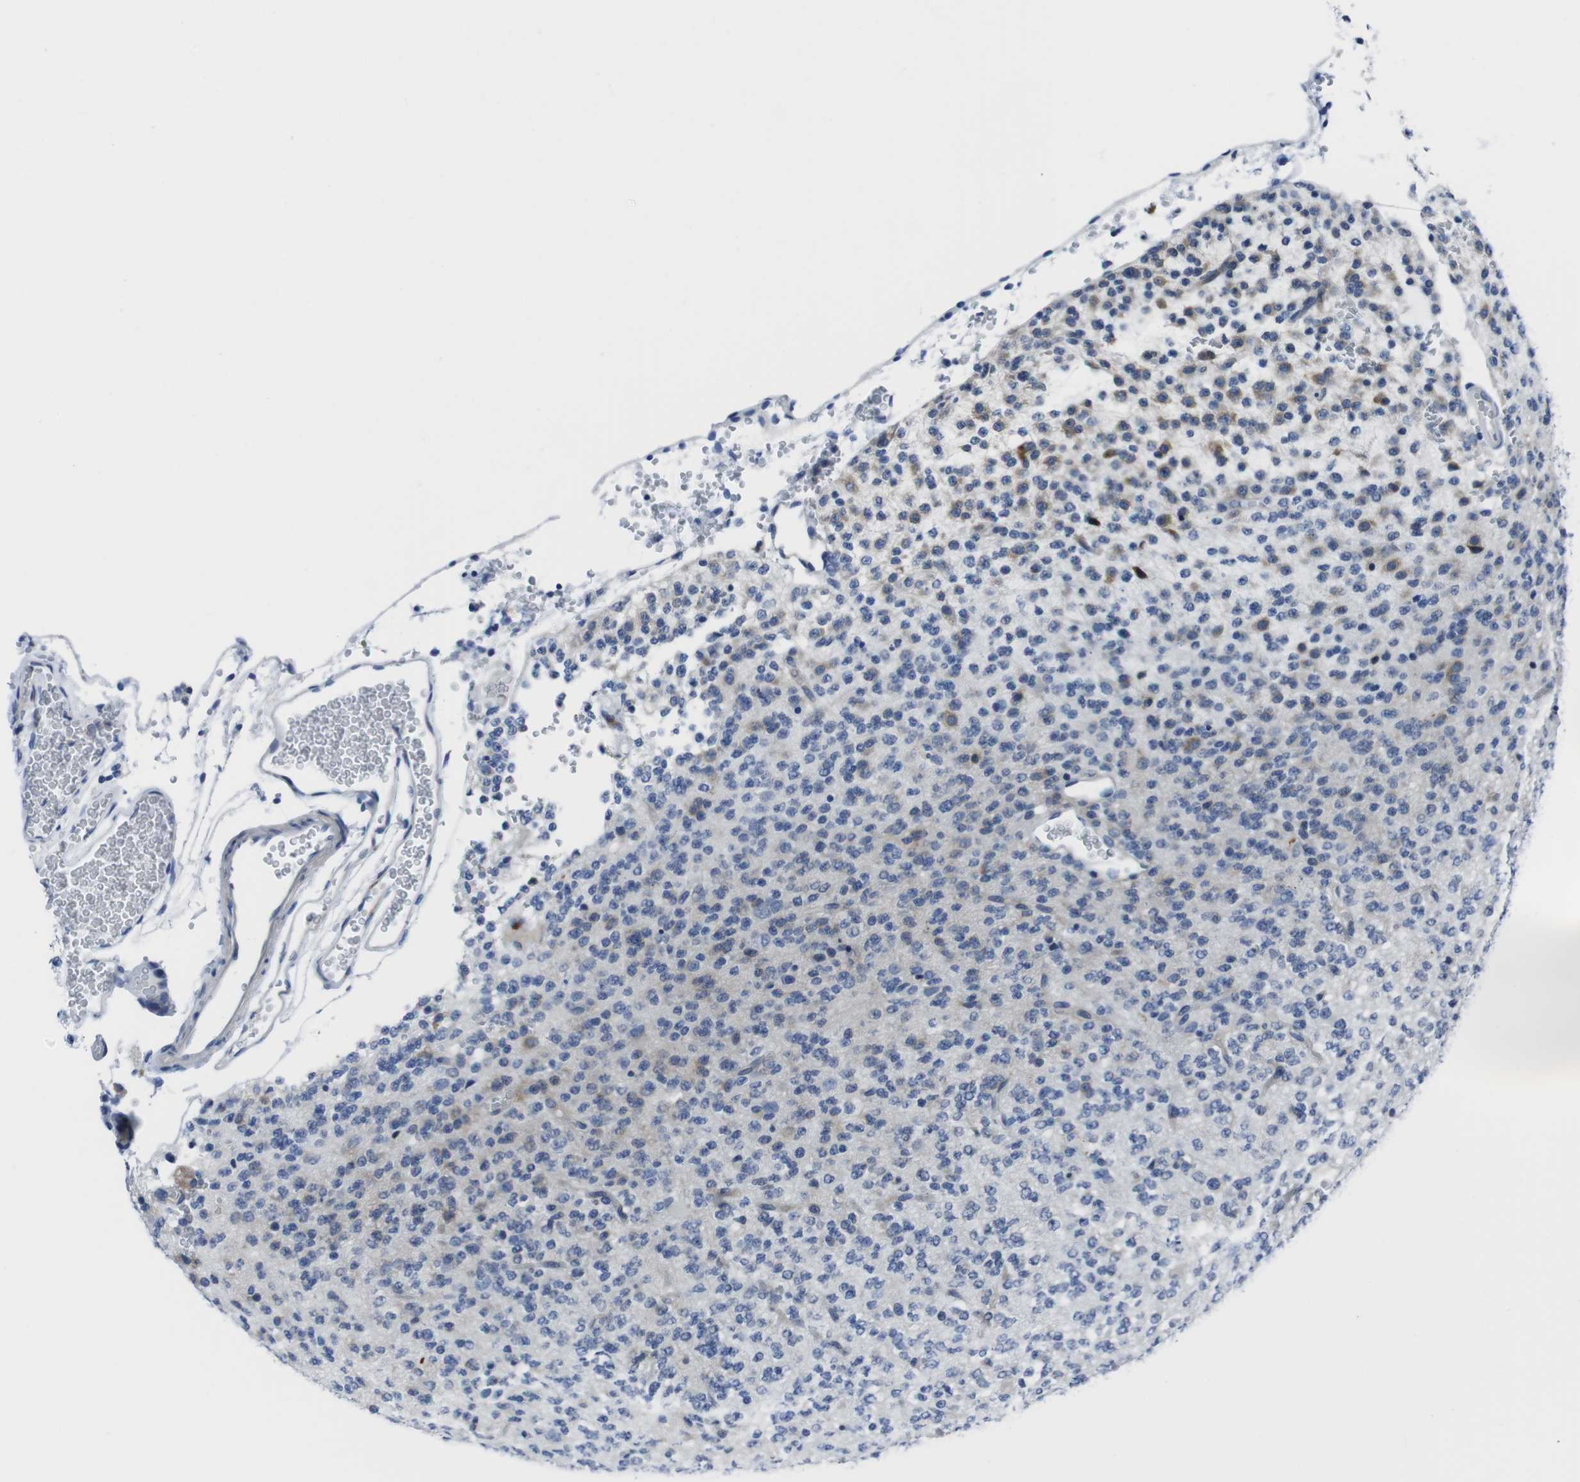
{"staining": {"intensity": "weak", "quantity": "<25%", "location": "cytoplasmic/membranous"}, "tissue": "glioma", "cell_type": "Tumor cells", "image_type": "cancer", "snomed": [{"axis": "morphology", "description": "Glioma, malignant, Low grade"}, {"axis": "topography", "description": "Brain"}], "caption": "Tumor cells show no significant staining in malignant low-grade glioma. (DAB IHC visualized using brightfield microscopy, high magnification).", "gene": "EIF4A1", "patient": {"sex": "male", "age": 38}}